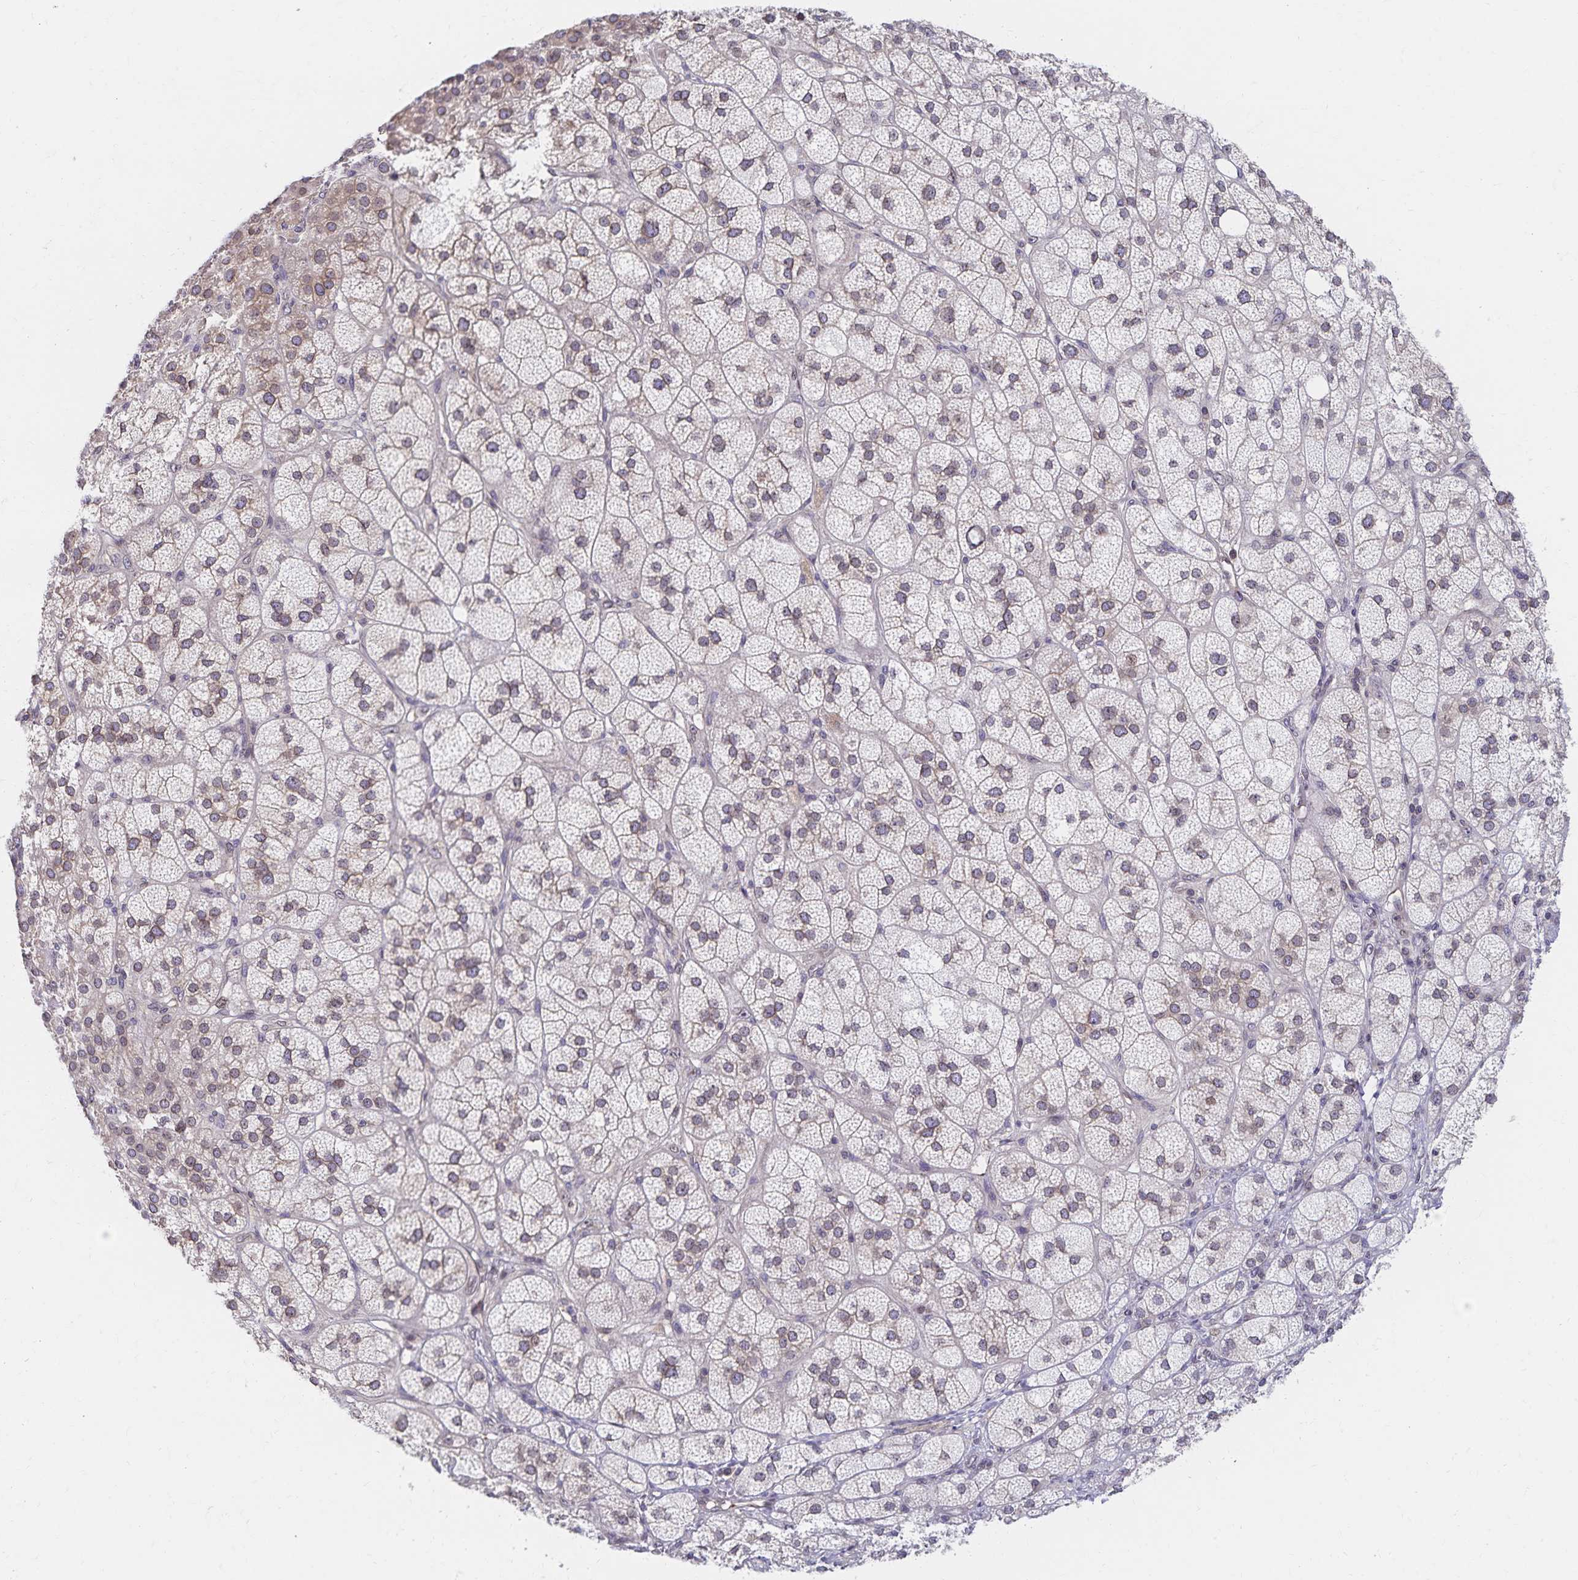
{"staining": {"intensity": "moderate", "quantity": "<25%", "location": "cytoplasmic/membranous,nuclear"}, "tissue": "adrenal gland", "cell_type": "Glandular cells", "image_type": "normal", "snomed": [{"axis": "morphology", "description": "Normal tissue, NOS"}, {"axis": "topography", "description": "Adrenal gland"}], "caption": "A low amount of moderate cytoplasmic/membranous,nuclear expression is appreciated in about <25% of glandular cells in normal adrenal gland. (IHC, brightfield microscopy, high magnification).", "gene": "RAB9B", "patient": {"sex": "female", "age": 60}}